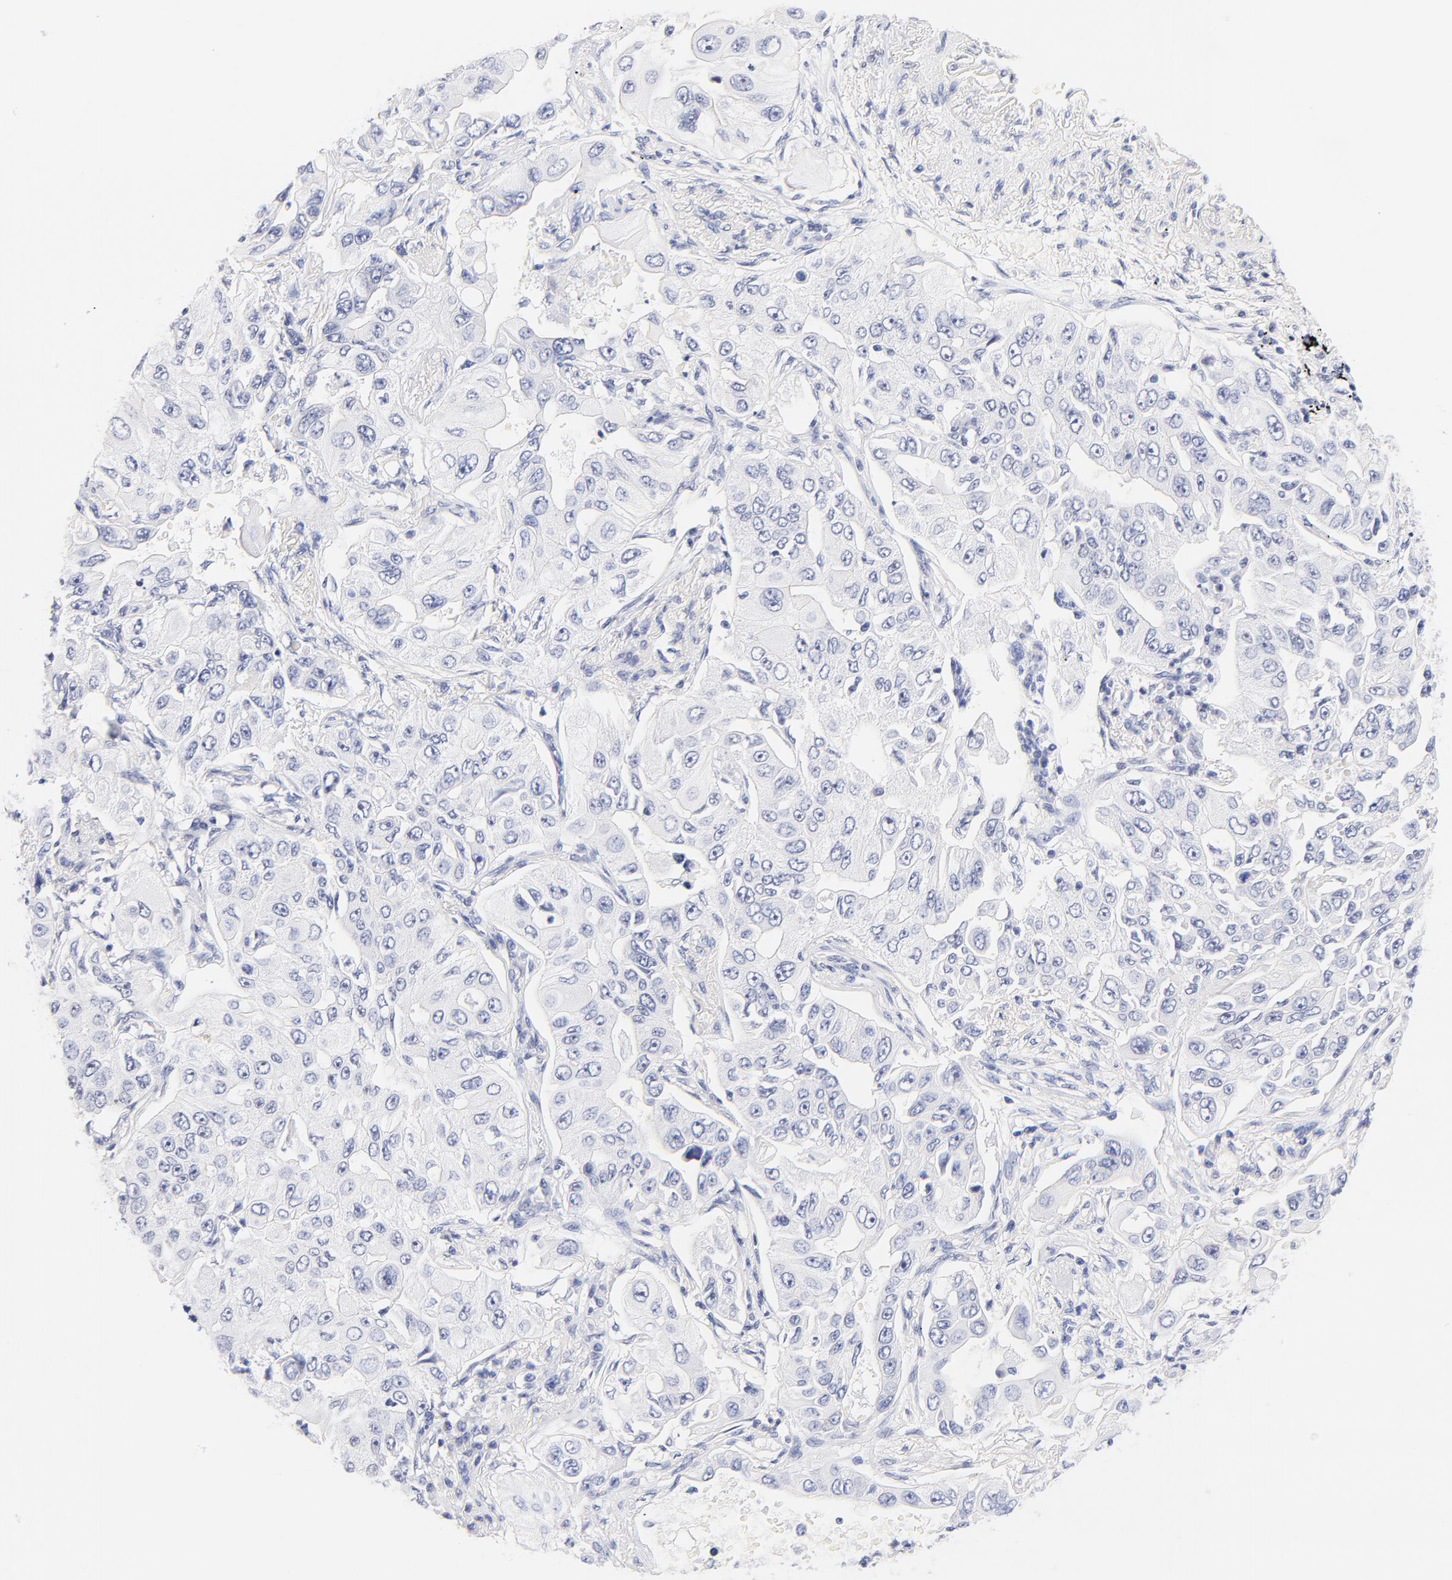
{"staining": {"intensity": "negative", "quantity": "none", "location": "none"}, "tissue": "lung cancer", "cell_type": "Tumor cells", "image_type": "cancer", "snomed": [{"axis": "morphology", "description": "Adenocarcinoma, NOS"}, {"axis": "topography", "description": "Lung"}], "caption": "High magnification brightfield microscopy of lung cancer (adenocarcinoma) stained with DAB (brown) and counterstained with hematoxylin (blue): tumor cells show no significant expression. (Immunohistochemistry, brightfield microscopy, high magnification).", "gene": "ZNF74", "patient": {"sex": "male", "age": 84}}